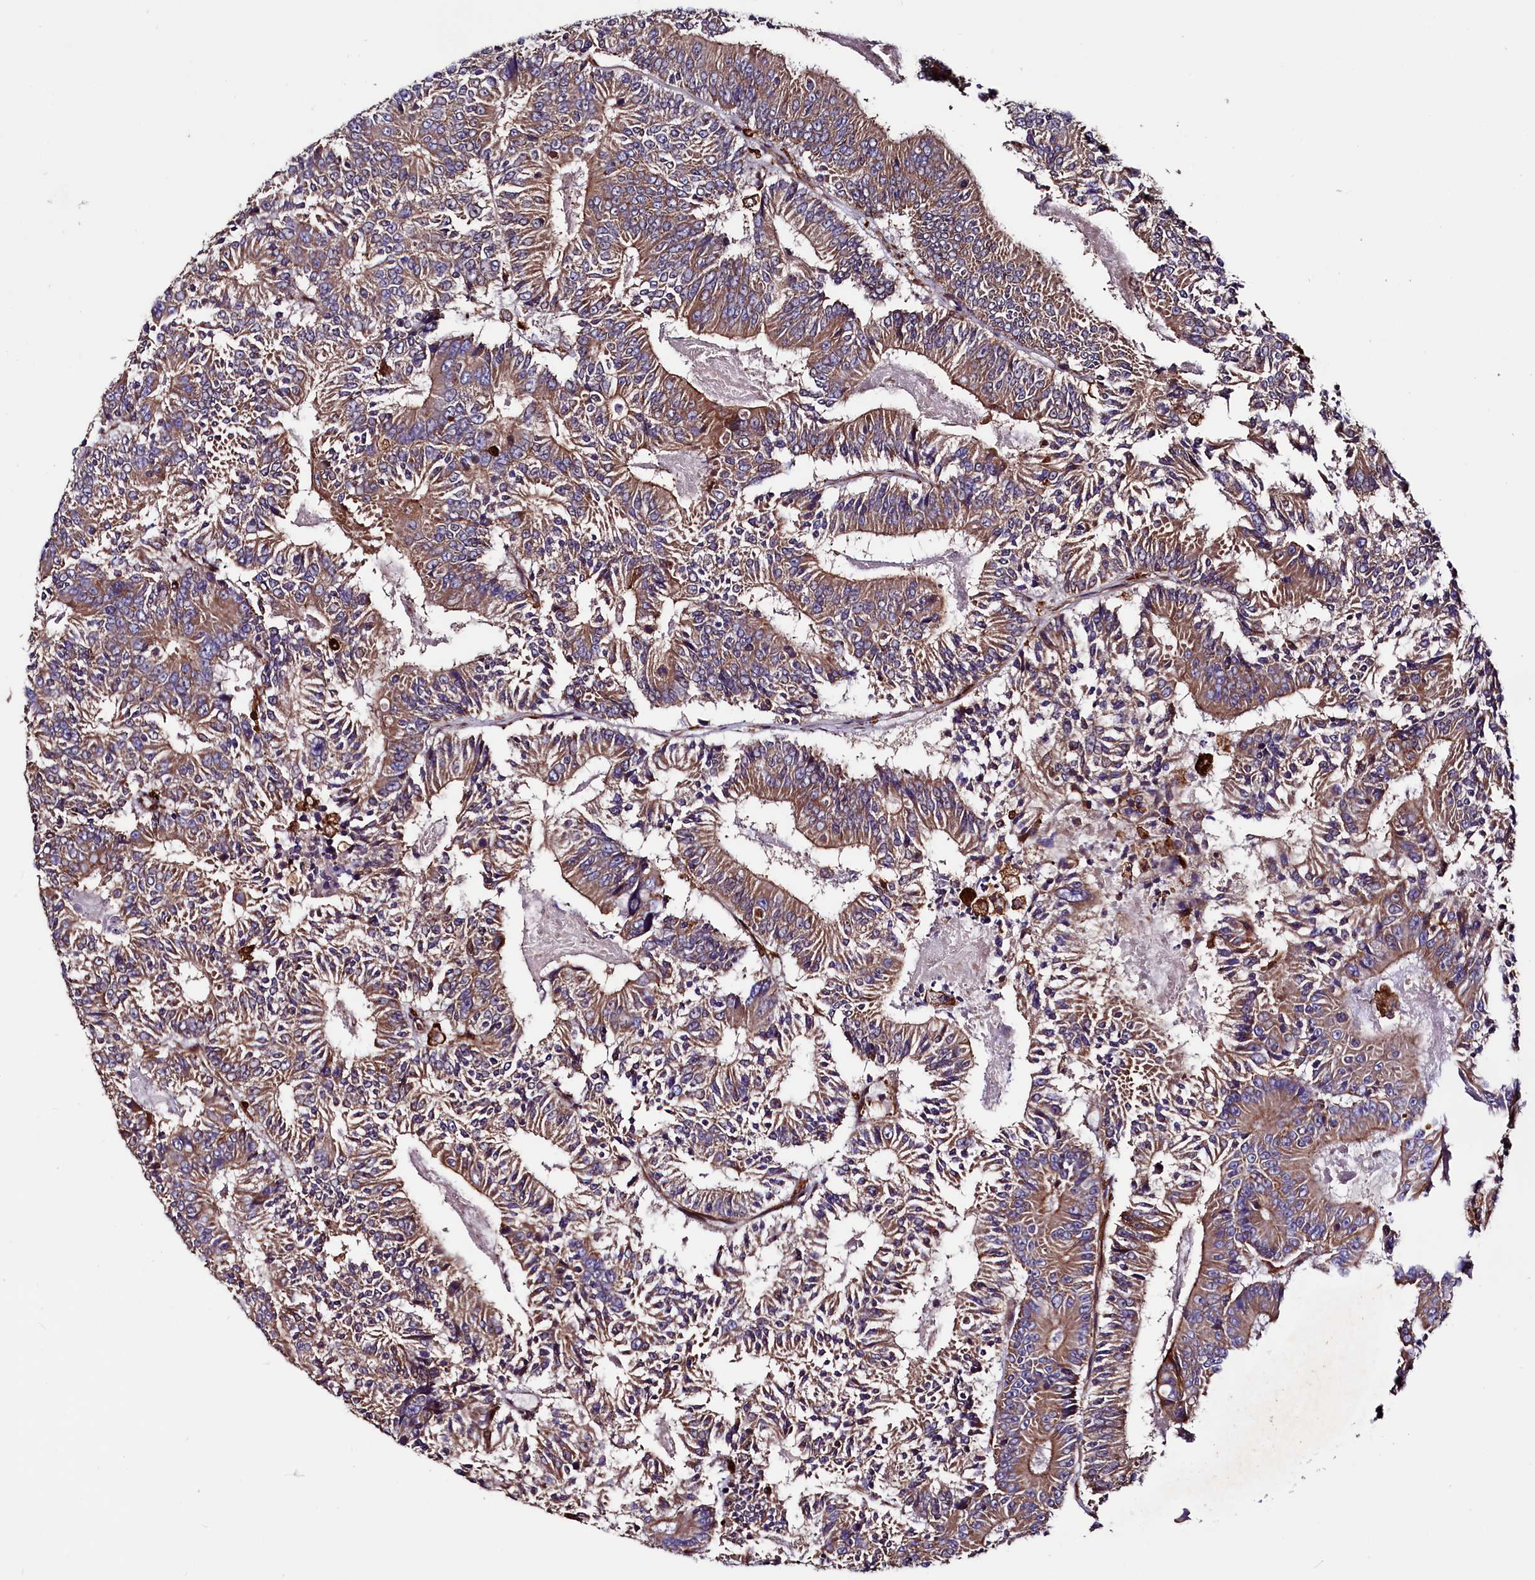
{"staining": {"intensity": "moderate", "quantity": ">75%", "location": "cytoplasmic/membranous"}, "tissue": "colorectal cancer", "cell_type": "Tumor cells", "image_type": "cancer", "snomed": [{"axis": "morphology", "description": "Adenocarcinoma, NOS"}, {"axis": "topography", "description": "Colon"}], "caption": "This photomicrograph demonstrates immunohistochemistry staining of human colorectal cancer, with medium moderate cytoplasmic/membranous expression in about >75% of tumor cells.", "gene": "STAMBPL1", "patient": {"sex": "male", "age": 83}}